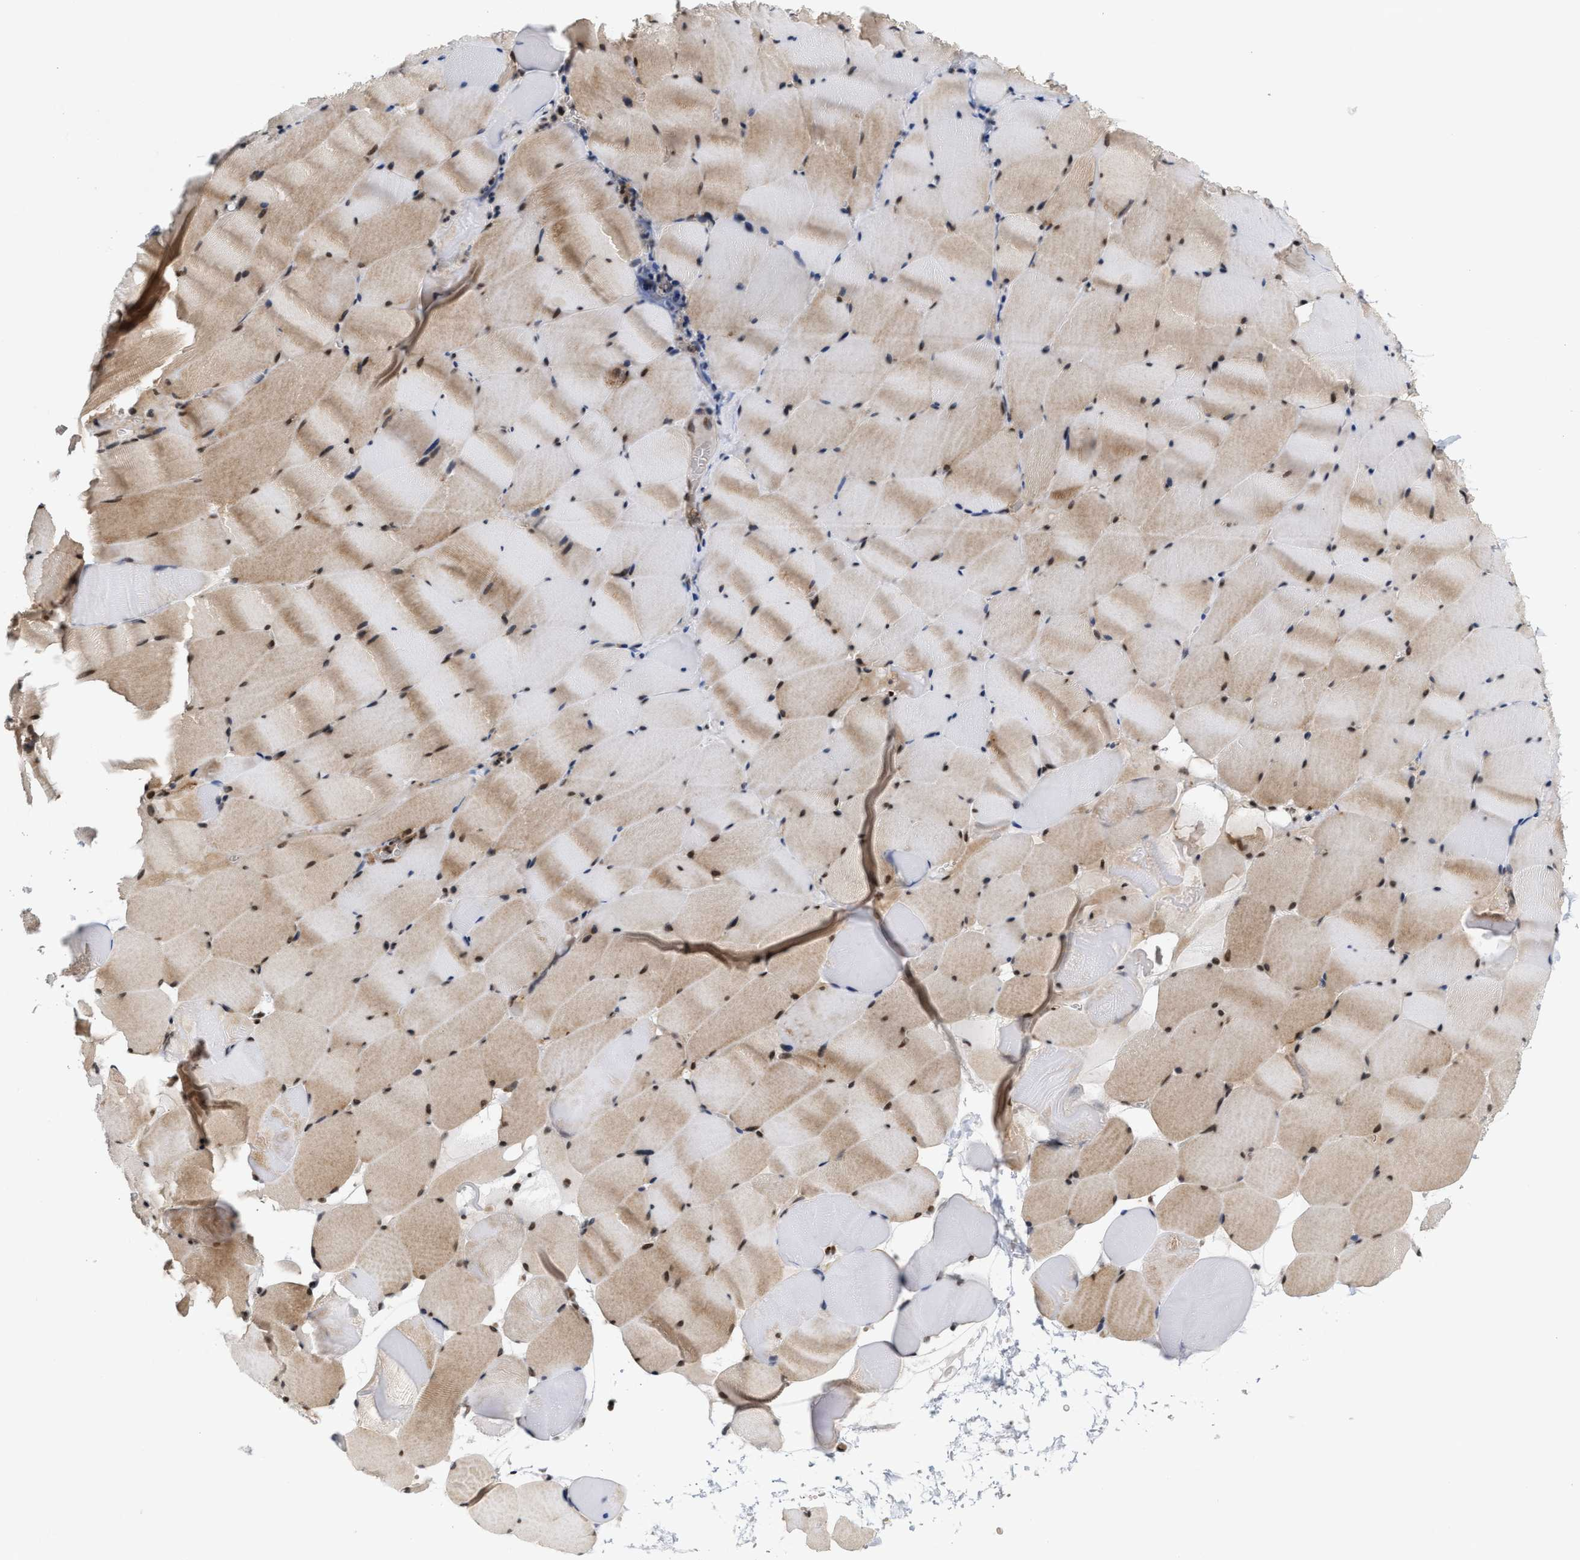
{"staining": {"intensity": "moderate", "quantity": ">75%", "location": "cytoplasmic/membranous,nuclear"}, "tissue": "skeletal muscle", "cell_type": "Myocytes", "image_type": "normal", "snomed": [{"axis": "morphology", "description": "Normal tissue, NOS"}, {"axis": "topography", "description": "Skeletal muscle"}], "caption": "Protein expression analysis of unremarkable skeletal muscle displays moderate cytoplasmic/membranous,nuclear positivity in about >75% of myocytes. (IHC, brightfield microscopy, high magnification).", "gene": "ANKRD6", "patient": {"sex": "male", "age": 62}}